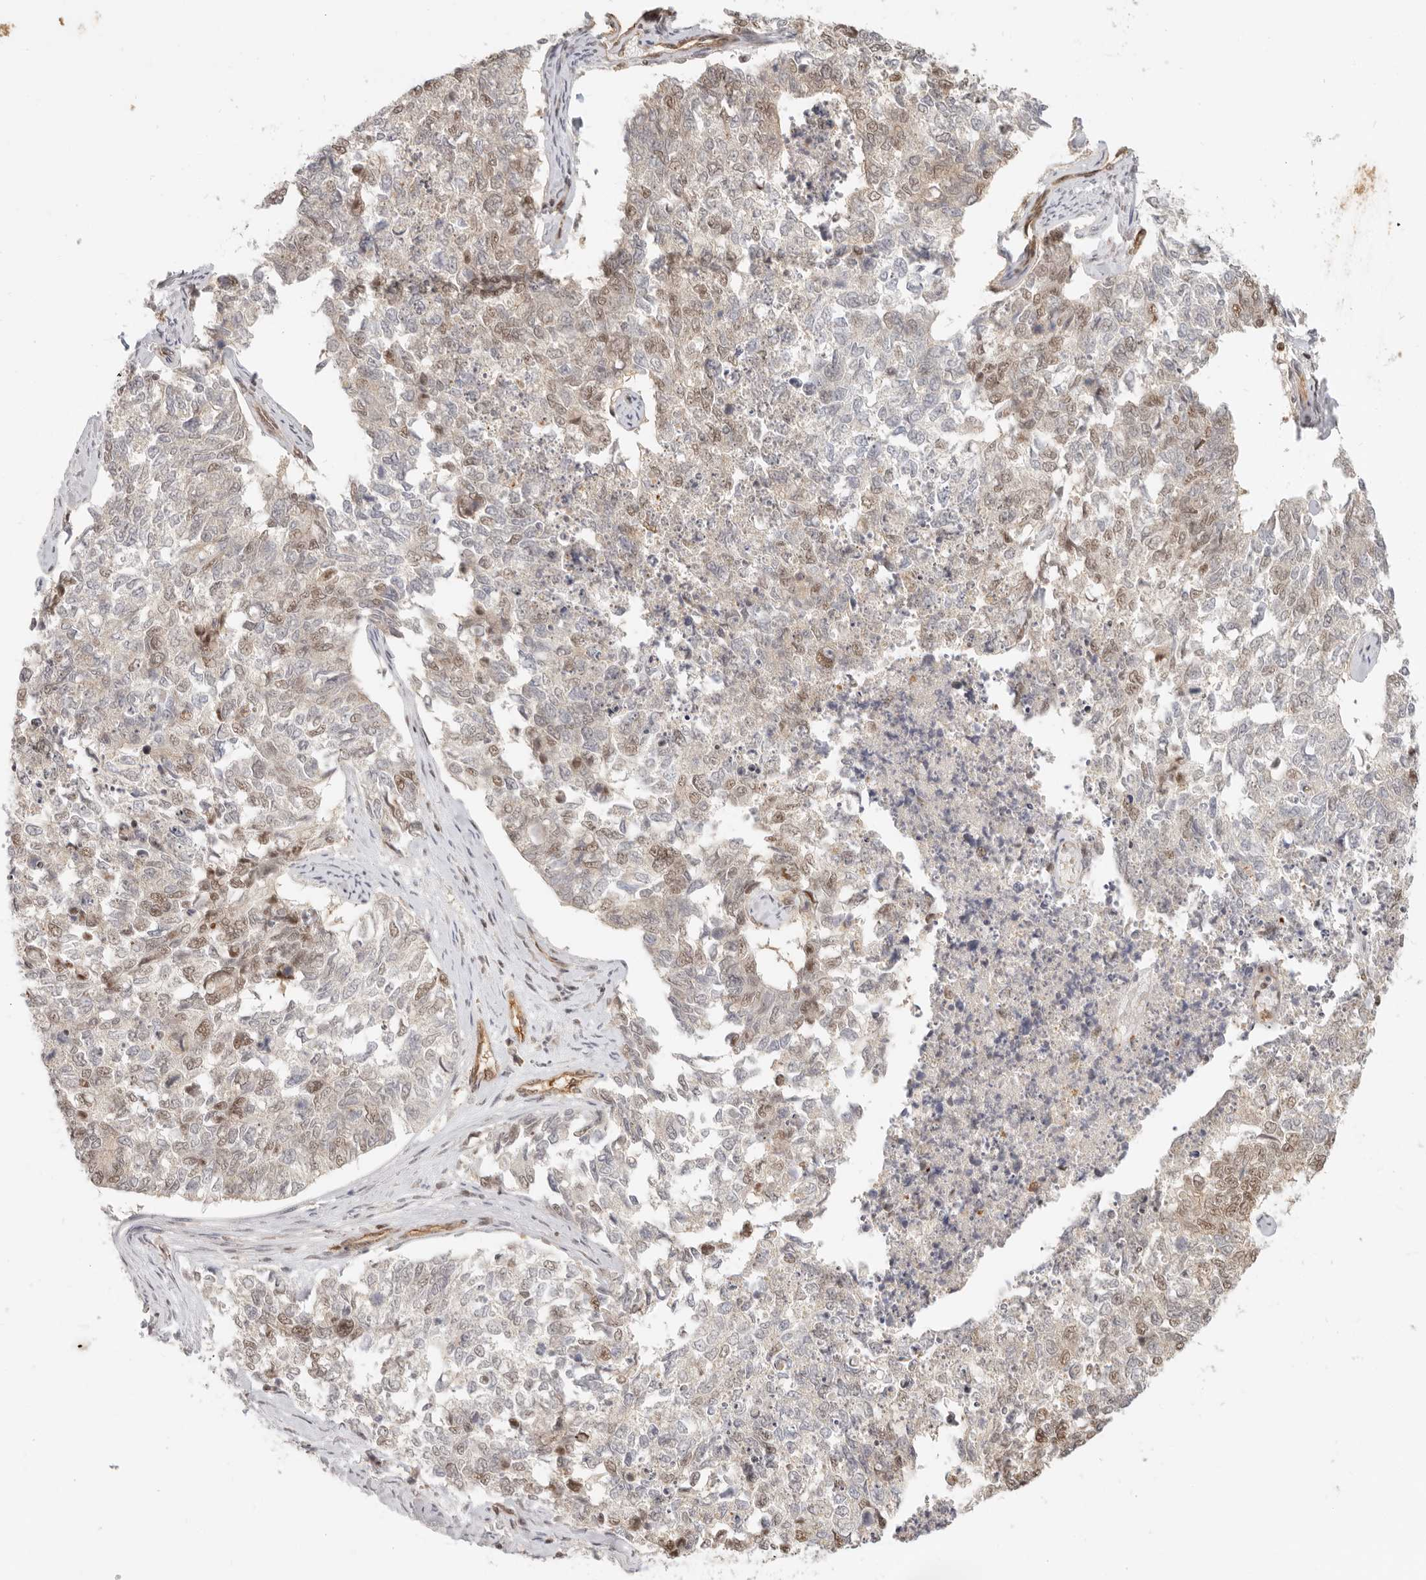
{"staining": {"intensity": "moderate", "quantity": "<25%", "location": "nuclear"}, "tissue": "cervical cancer", "cell_type": "Tumor cells", "image_type": "cancer", "snomed": [{"axis": "morphology", "description": "Squamous cell carcinoma, NOS"}, {"axis": "topography", "description": "Cervix"}], "caption": "There is low levels of moderate nuclear expression in tumor cells of cervical cancer, as demonstrated by immunohistochemical staining (brown color).", "gene": "BAP1", "patient": {"sex": "female", "age": 63}}